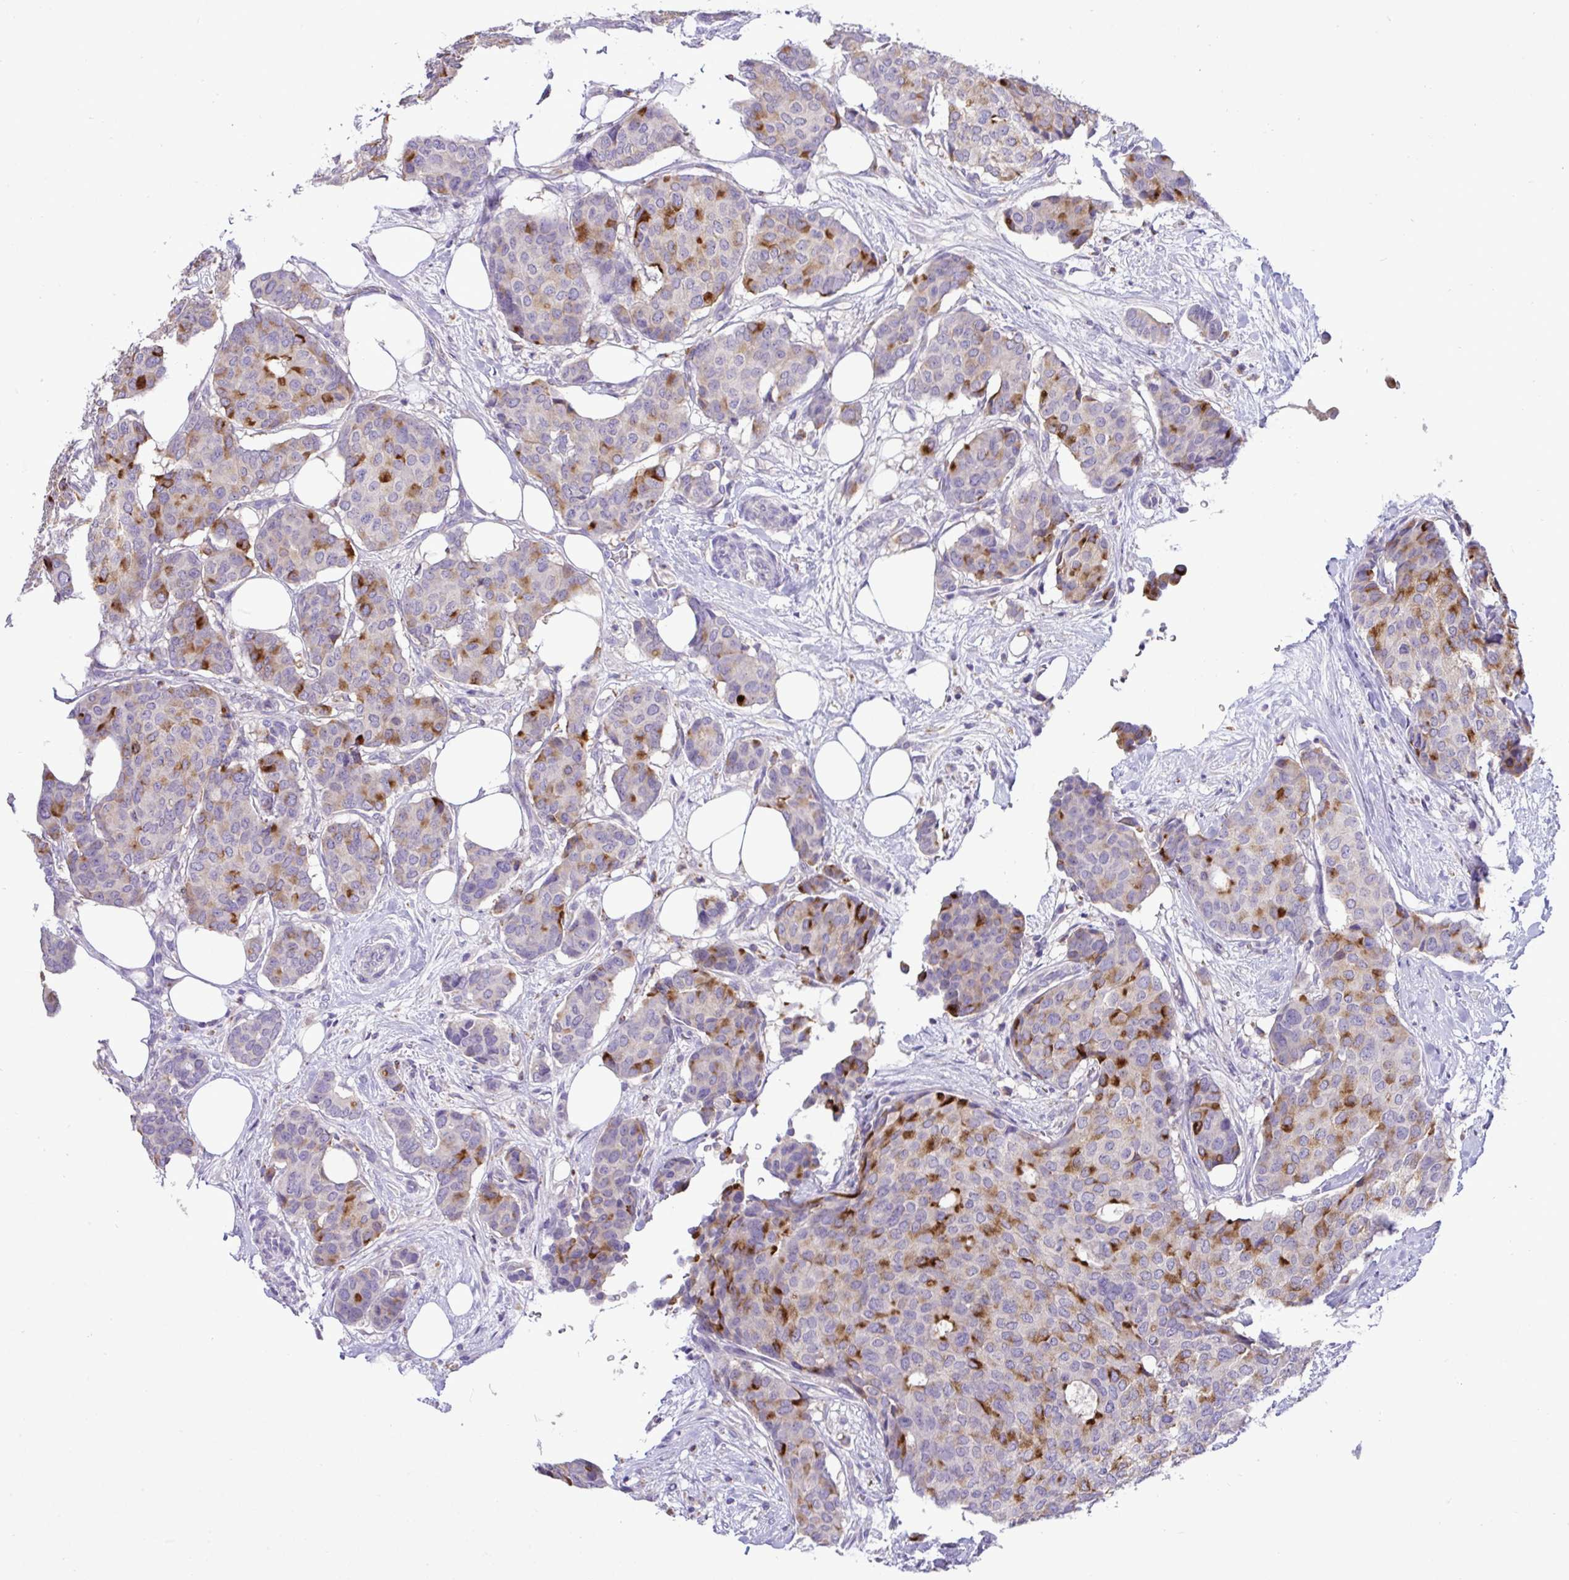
{"staining": {"intensity": "strong", "quantity": "25%-75%", "location": "cytoplasmic/membranous"}, "tissue": "breast cancer", "cell_type": "Tumor cells", "image_type": "cancer", "snomed": [{"axis": "morphology", "description": "Duct carcinoma"}, {"axis": "topography", "description": "Breast"}], "caption": "Immunohistochemistry (IHC) (DAB (3,3'-diaminobenzidine)) staining of human breast cancer (intraductal carcinoma) reveals strong cytoplasmic/membranous protein staining in about 25%-75% of tumor cells.", "gene": "ST8SIA2", "patient": {"sex": "female", "age": 75}}